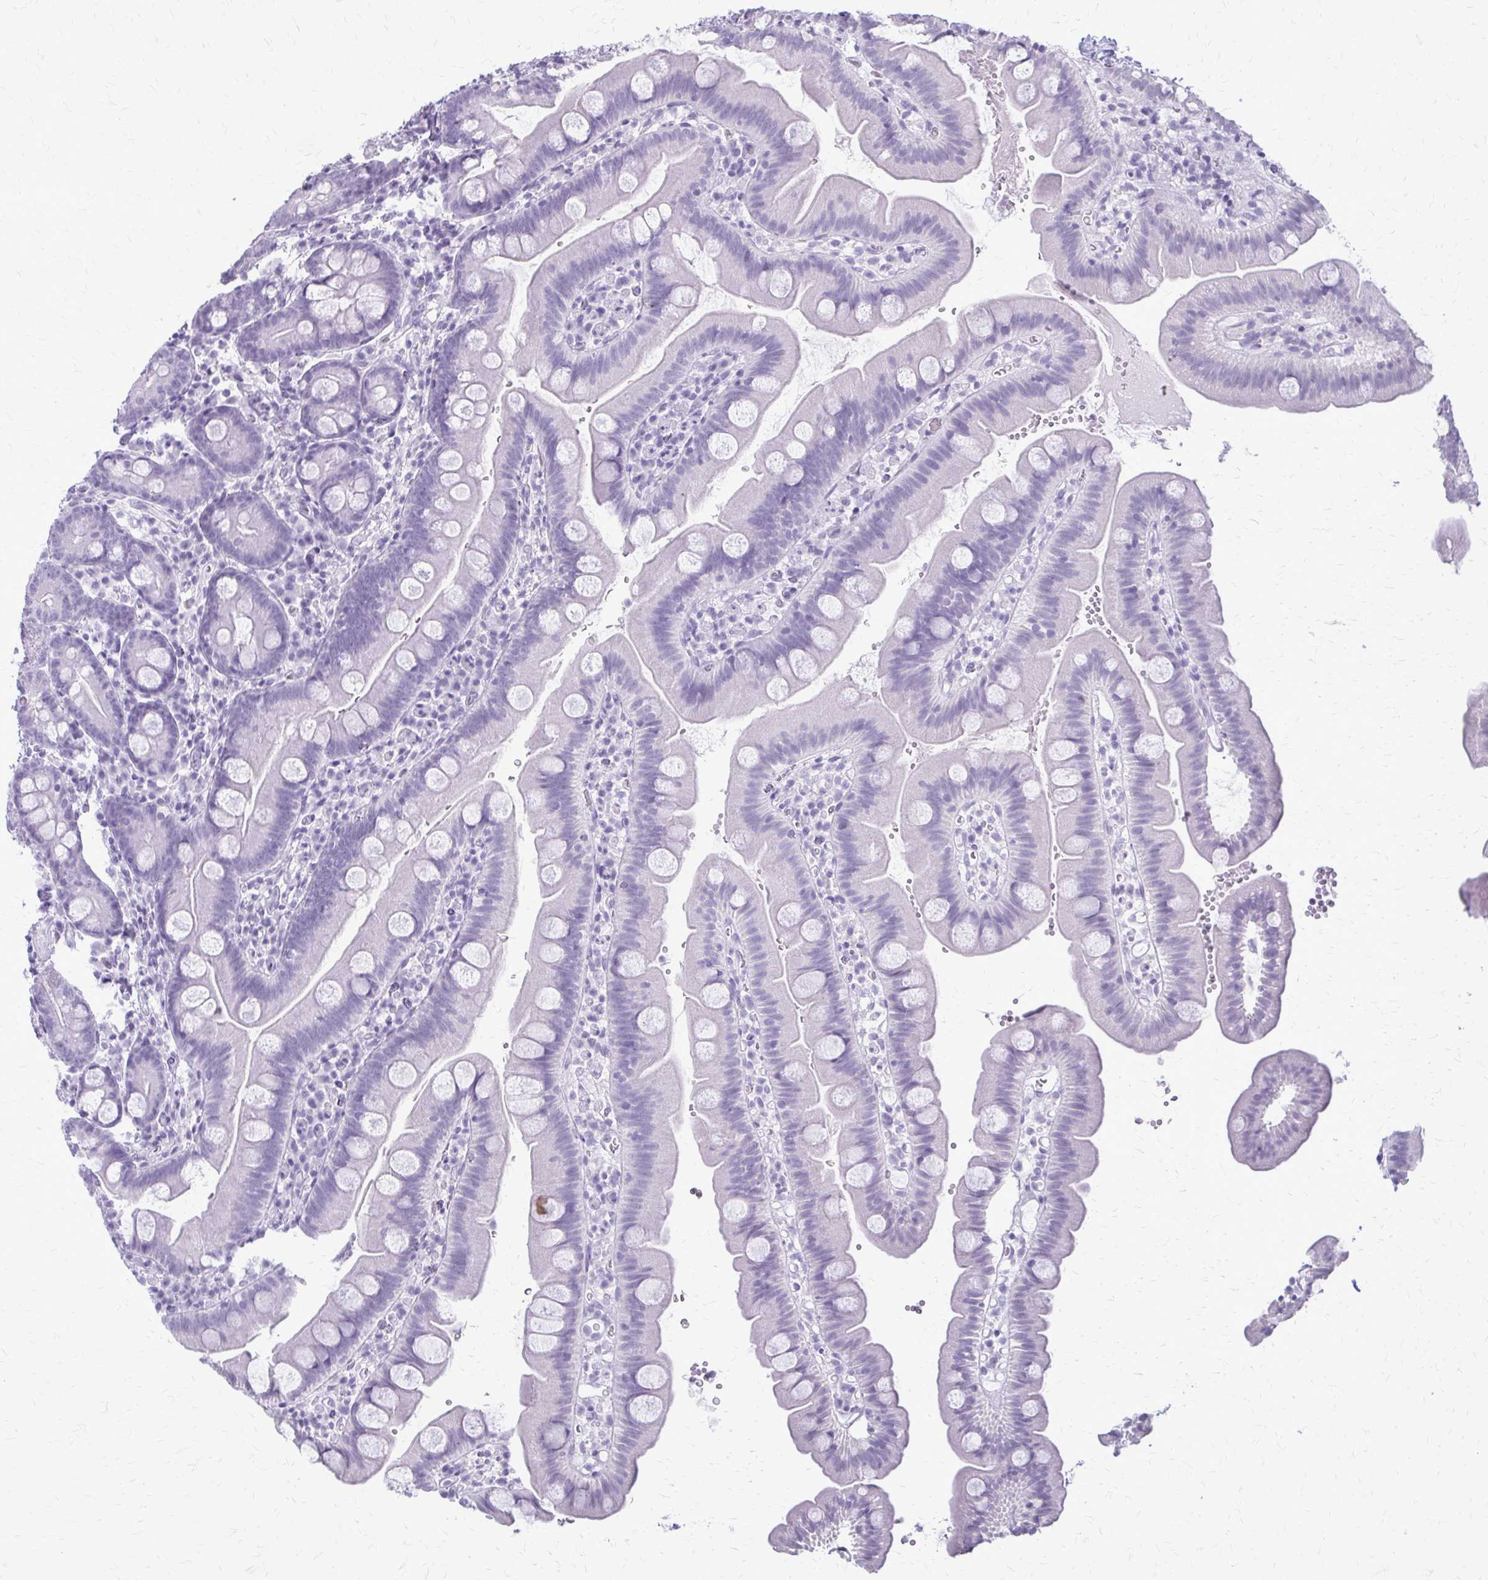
{"staining": {"intensity": "negative", "quantity": "none", "location": "none"}, "tissue": "small intestine", "cell_type": "Glandular cells", "image_type": "normal", "snomed": [{"axis": "morphology", "description": "Normal tissue, NOS"}, {"axis": "topography", "description": "Small intestine"}], "caption": "IHC of unremarkable human small intestine demonstrates no staining in glandular cells. (Stains: DAB (3,3'-diaminobenzidine) IHC with hematoxylin counter stain, Microscopy: brightfield microscopy at high magnification).", "gene": "KRT5", "patient": {"sex": "female", "age": 68}}